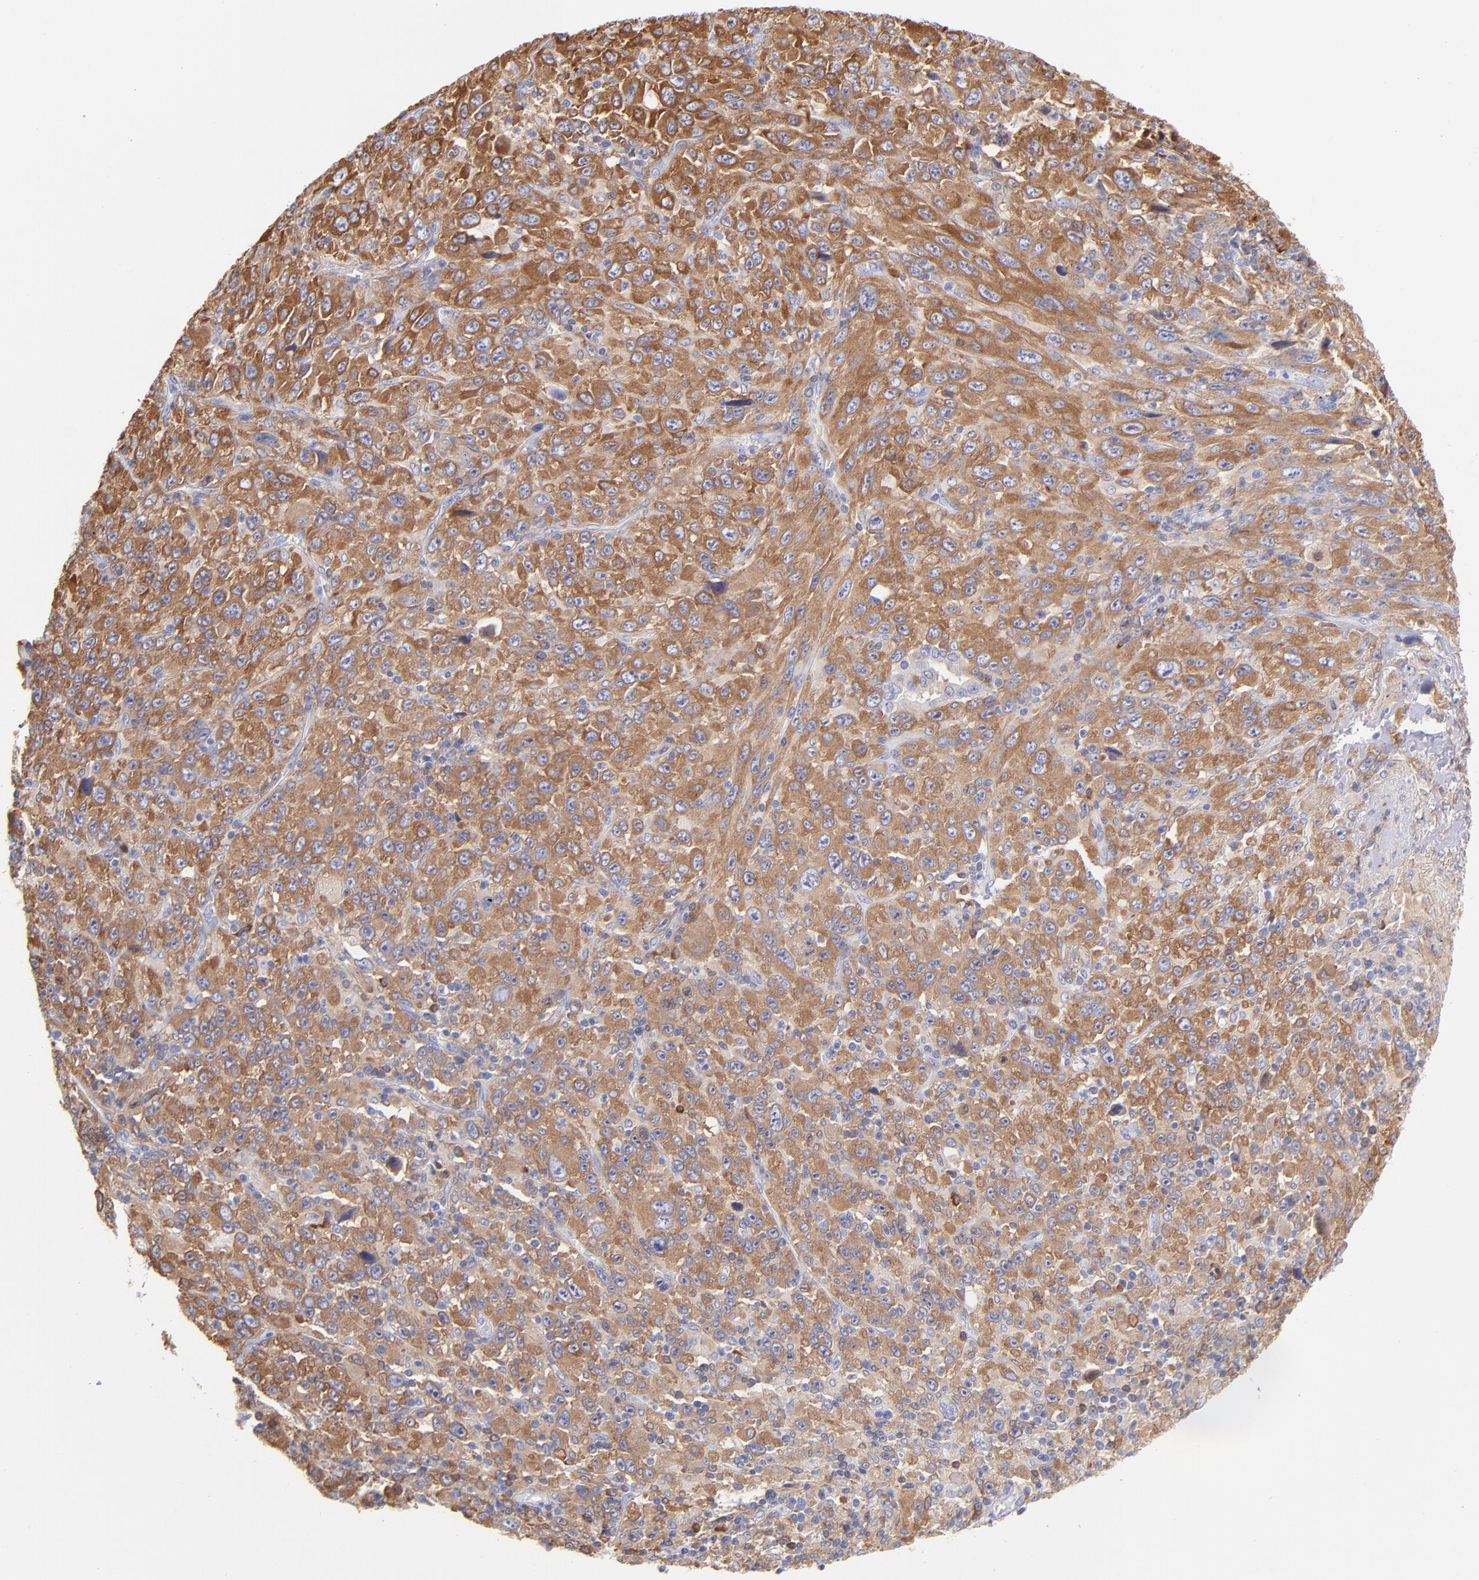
{"staining": {"intensity": "moderate", "quantity": ">75%", "location": "cytoplasmic/membranous"}, "tissue": "melanoma", "cell_type": "Tumor cells", "image_type": "cancer", "snomed": [{"axis": "morphology", "description": "Malignant melanoma, Metastatic site"}, {"axis": "topography", "description": "Skin"}], "caption": "Moderate cytoplasmic/membranous positivity is seen in about >75% of tumor cells in malignant melanoma (metastatic site).", "gene": "PRKCA", "patient": {"sex": "female", "age": 56}}